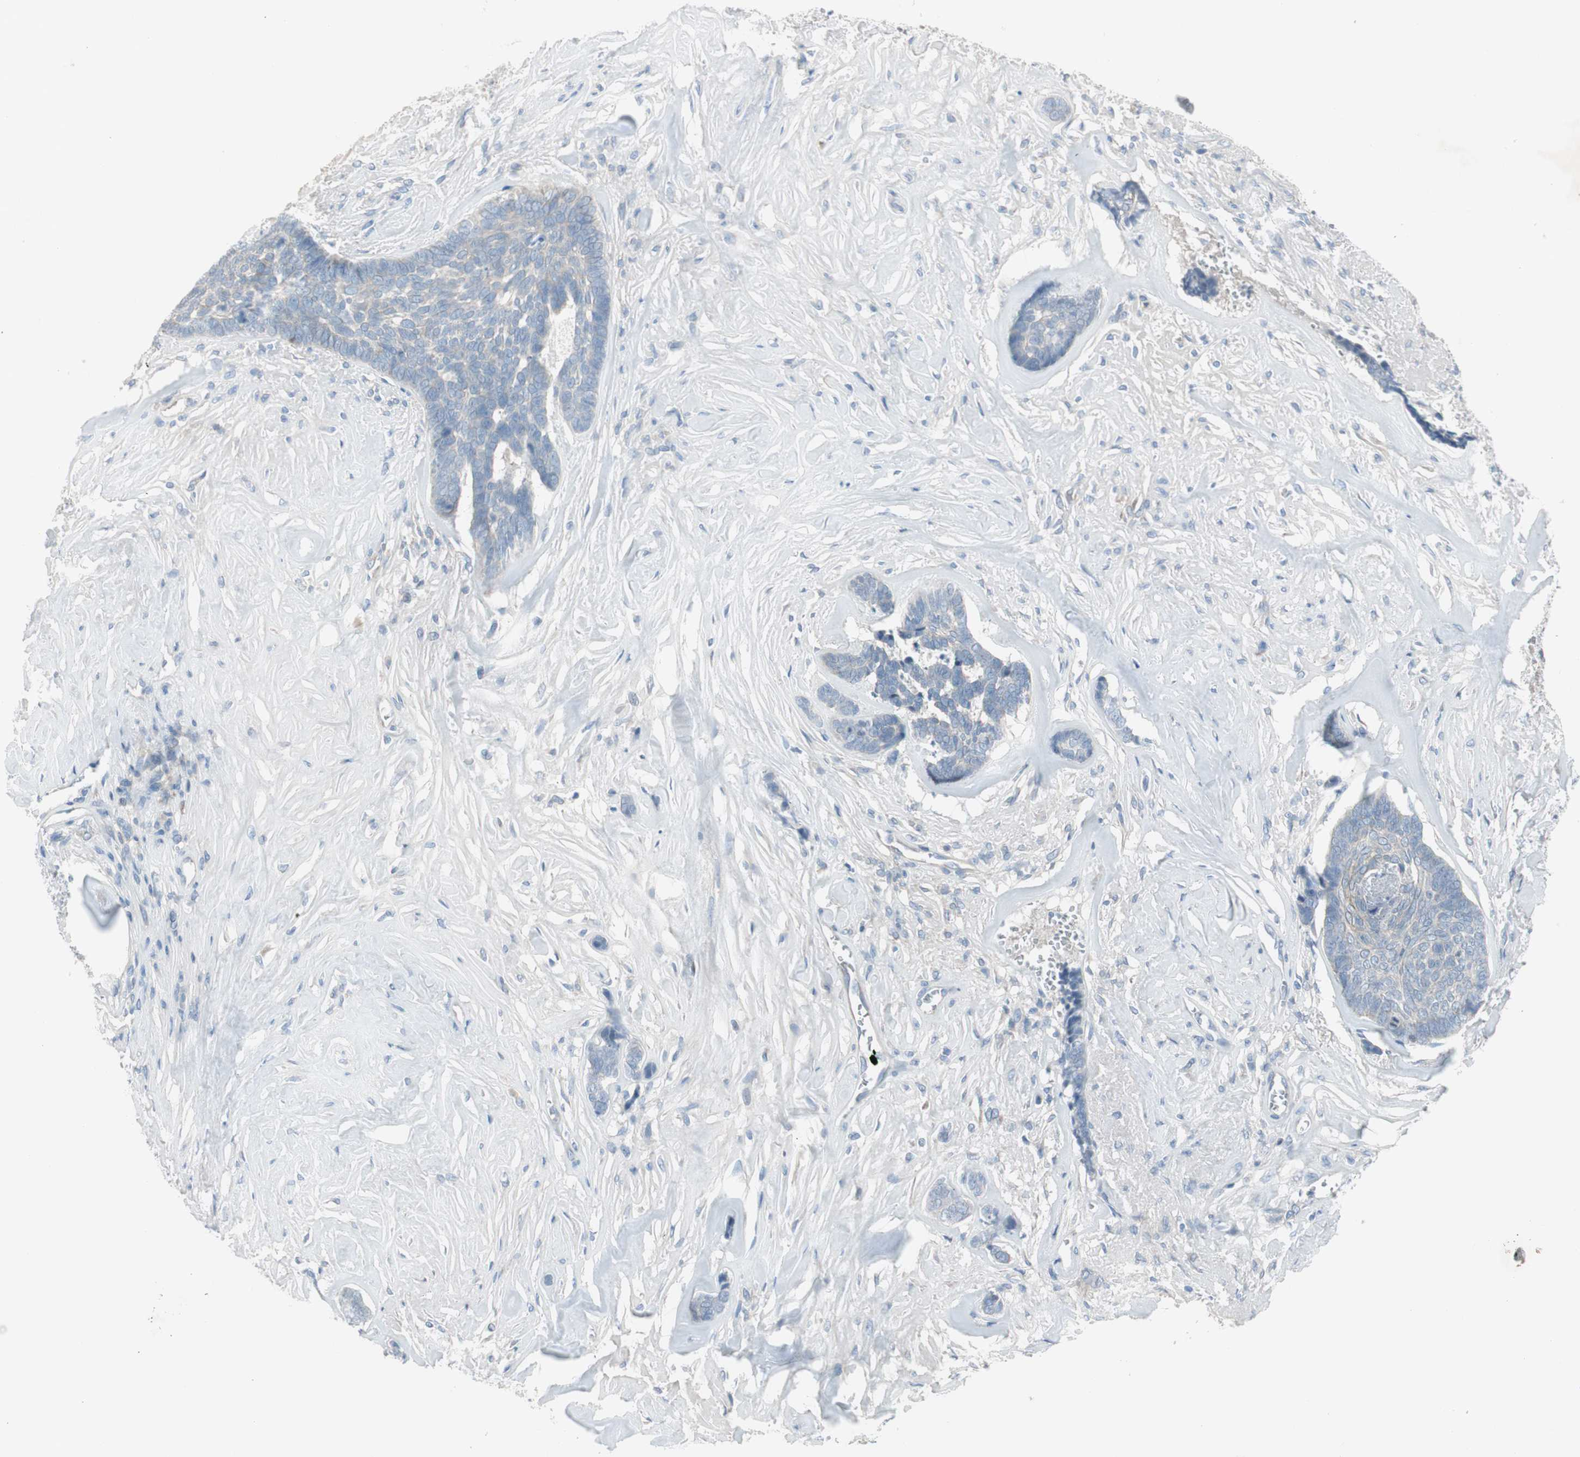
{"staining": {"intensity": "negative", "quantity": "none", "location": "none"}, "tissue": "skin cancer", "cell_type": "Tumor cells", "image_type": "cancer", "snomed": [{"axis": "morphology", "description": "Basal cell carcinoma"}, {"axis": "topography", "description": "Skin"}], "caption": "This micrograph is of skin cancer stained with immunohistochemistry (IHC) to label a protein in brown with the nuclei are counter-stained blue. There is no positivity in tumor cells. The staining is performed using DAB brown chromogen with nuclei counter-stained in using hematoxylin.", "gene": "PRRG4", "patient": {"sex": "male", "age": 84}}